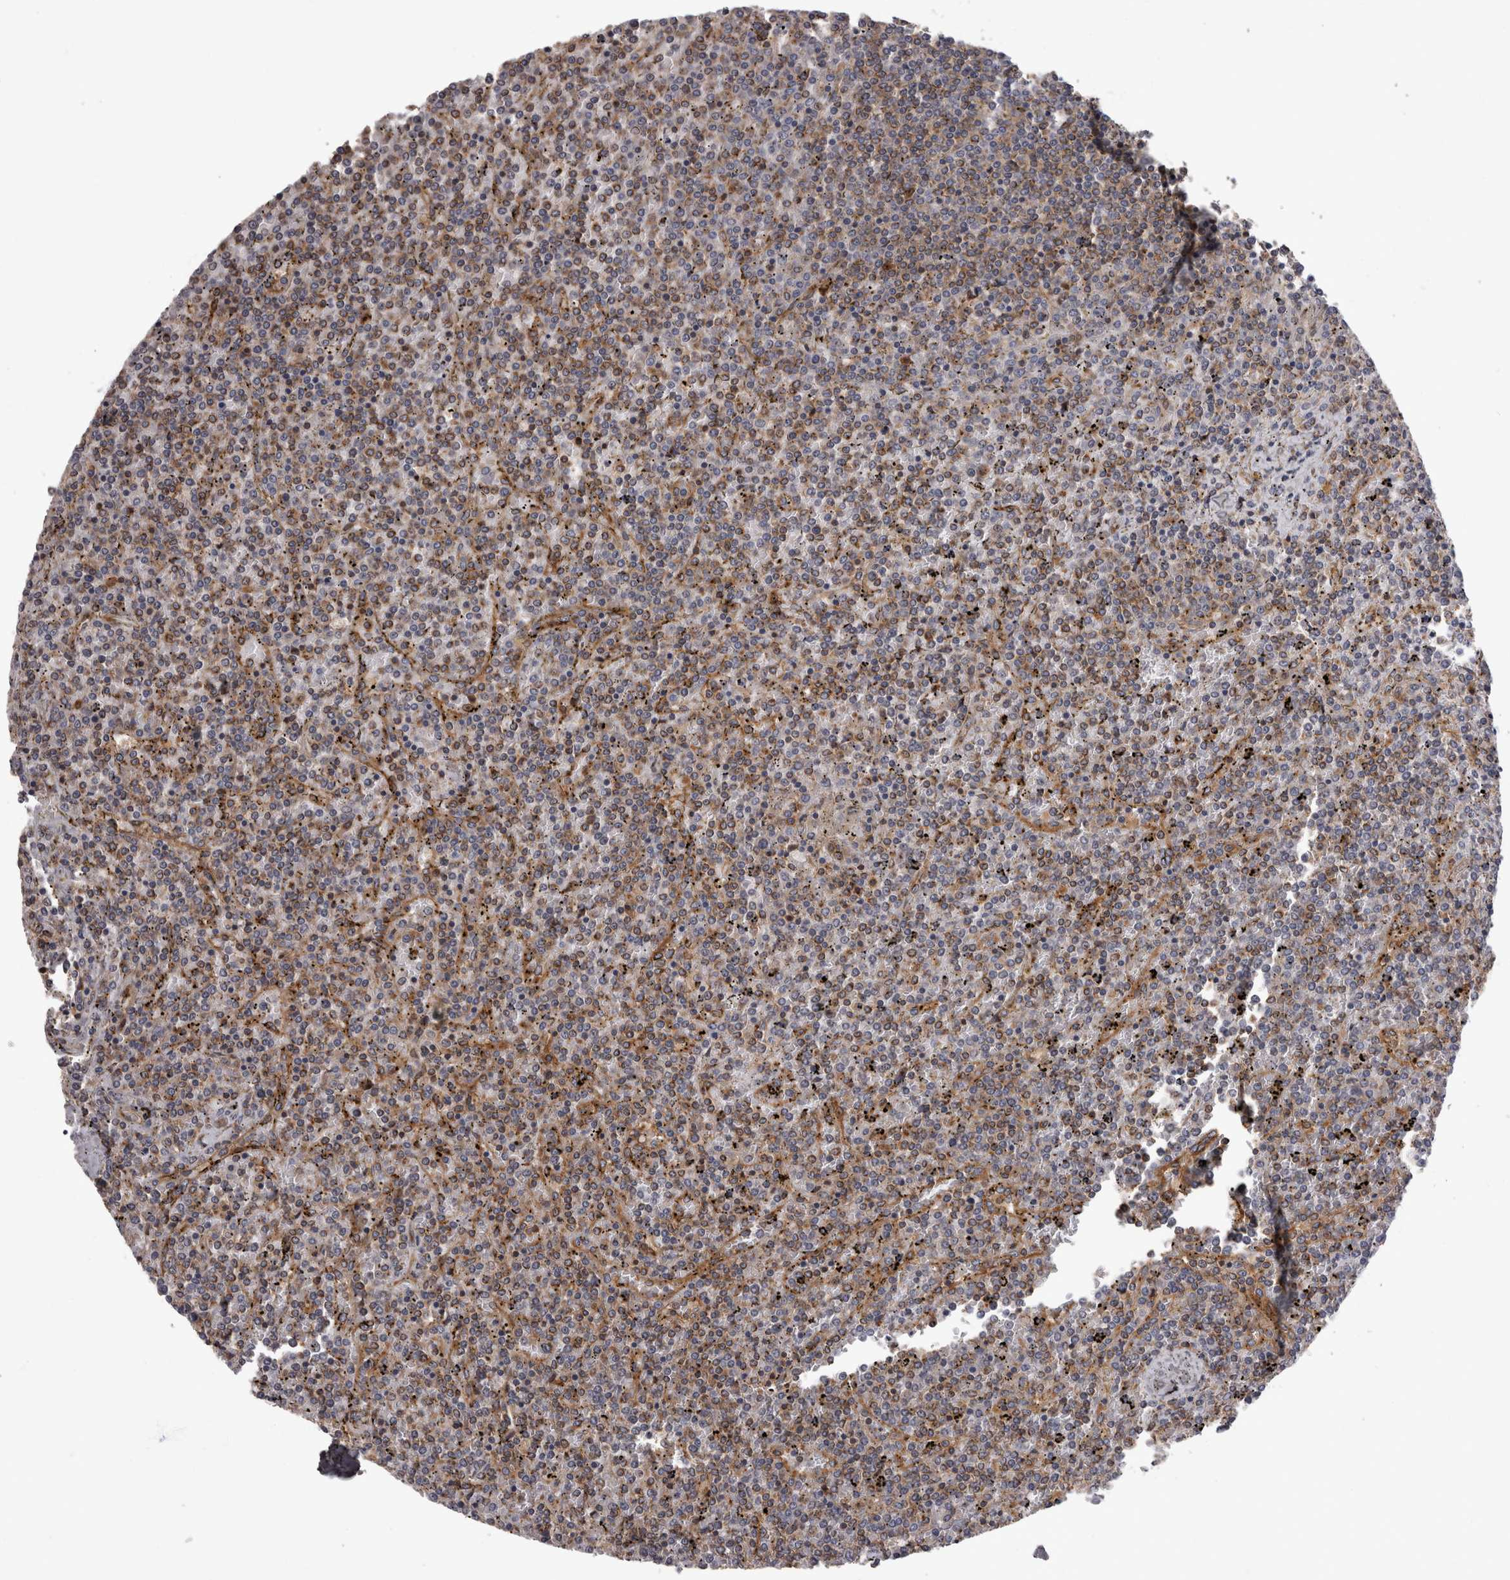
{"staining": {"intensity": "weak", "quantity": "<25%", "location": "cytoplasmic/membranous"}, "tissue": "lymphoma", "cell_type": "Tumor cells", "image_type": "cancer", "snomed": [{"axis": "morphology", "description": "Malignant lymphoma, non-Hodgkin's type, Low grade"}, {"axis": "topography", "description": "Spleen"}], "caption": "Tumor cells are negative for protein expression in human malignant lymphoma, non-Hodgkin's type (low-grade). (DAB IHC visualized using brightfield microscopy, high magnification).", "gene": "HOOK3", "patient": {"sex": "female", "age": 19}}